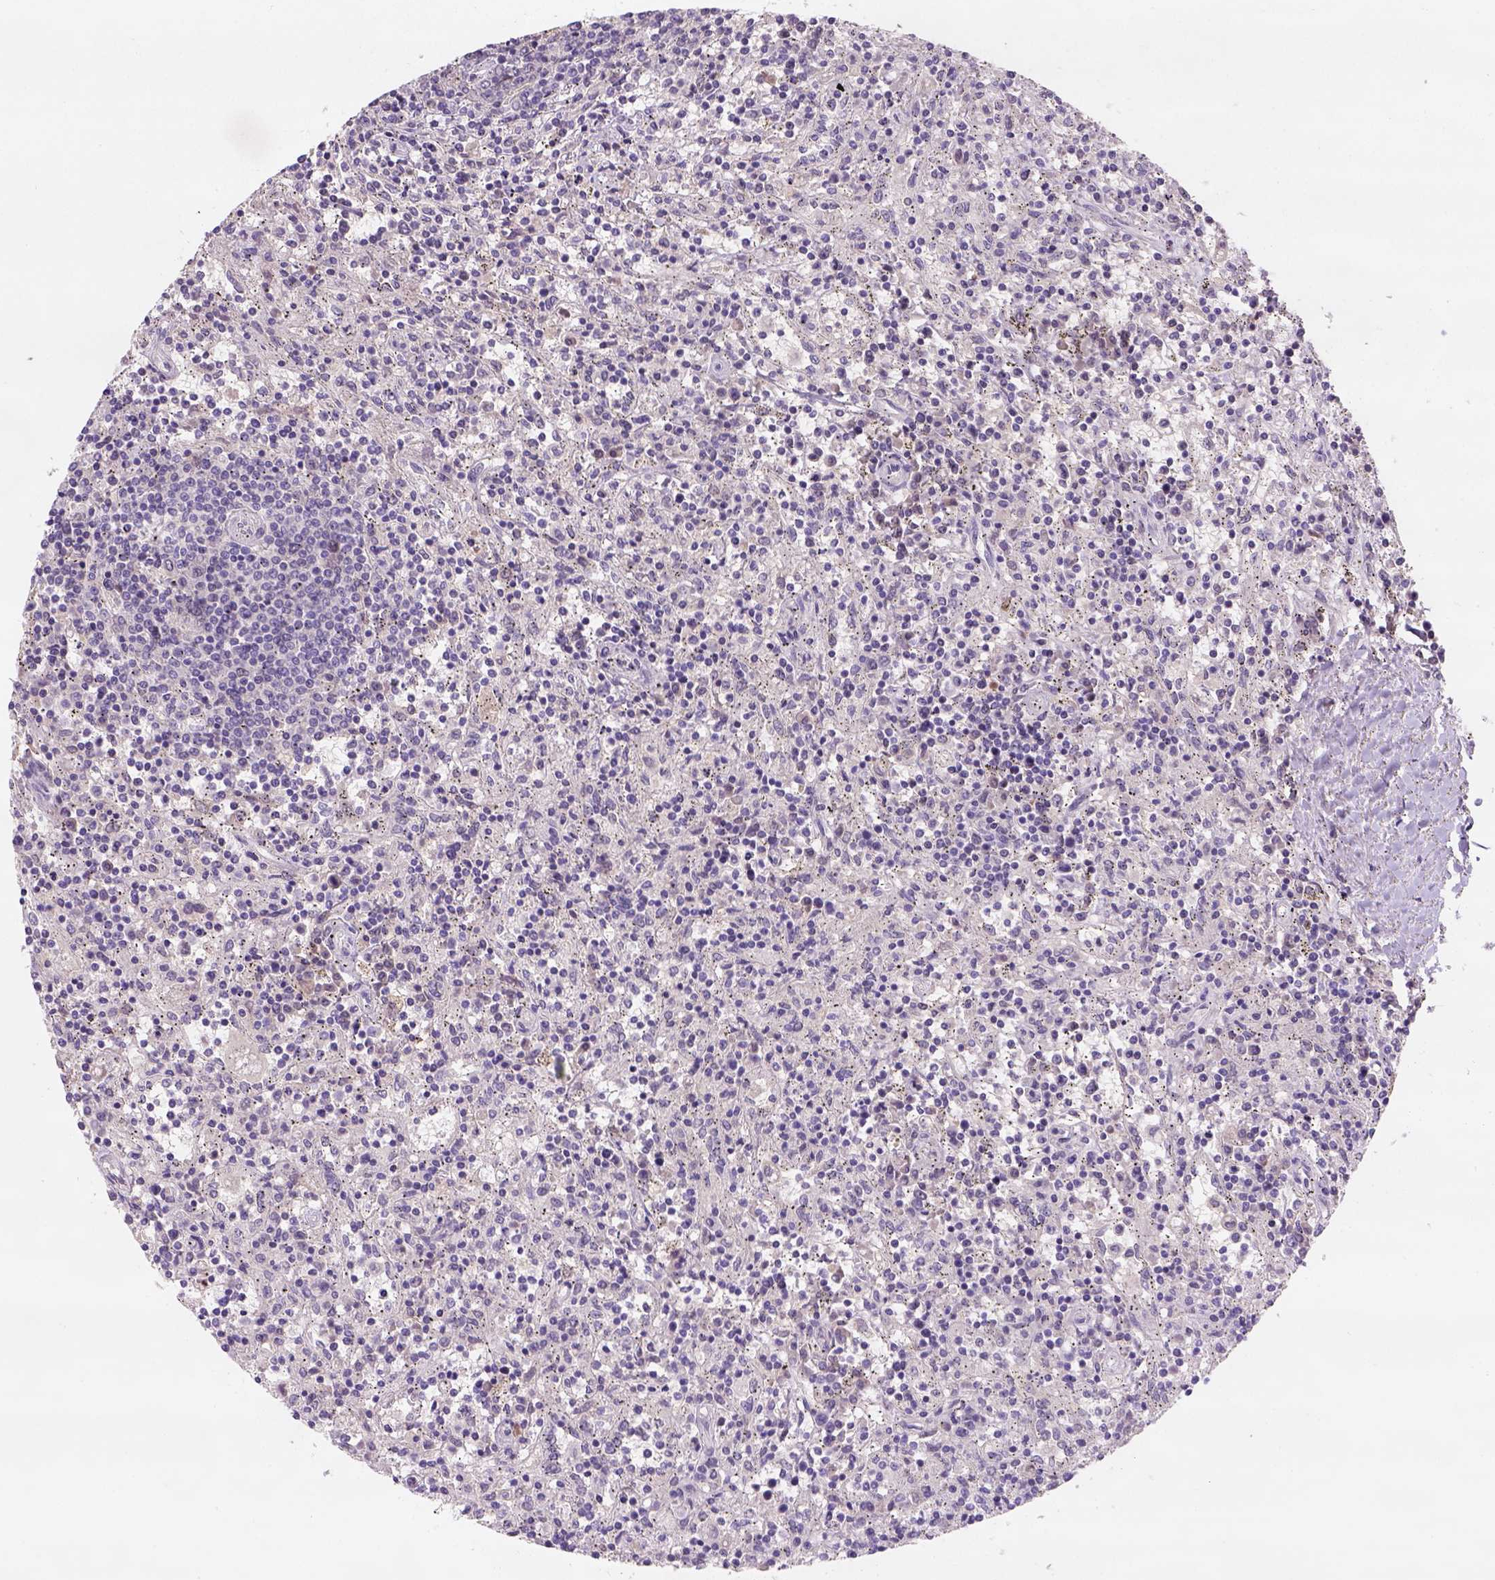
{"staining": {"intensity": "negative", "quantity": "none", "location": "none"}, "tissue": "lymphoma", "cell_type": "Tumor cells", "image_type": "cancer", "snomed": [{"axis": "morphology", "description": "Malignant lymphoma, non-Hodgkin's type, Low grade"}, {"axis": "topography", "description": "Spleen"}], "caption": "A histopathology image of malignant lymphoma, non-Hodgkin's type (low-grade) stained for a protein shows no brown staining in tumor cells.", "gene": "ZMAT4", "patient": {"sex": "male", "age": 62}}